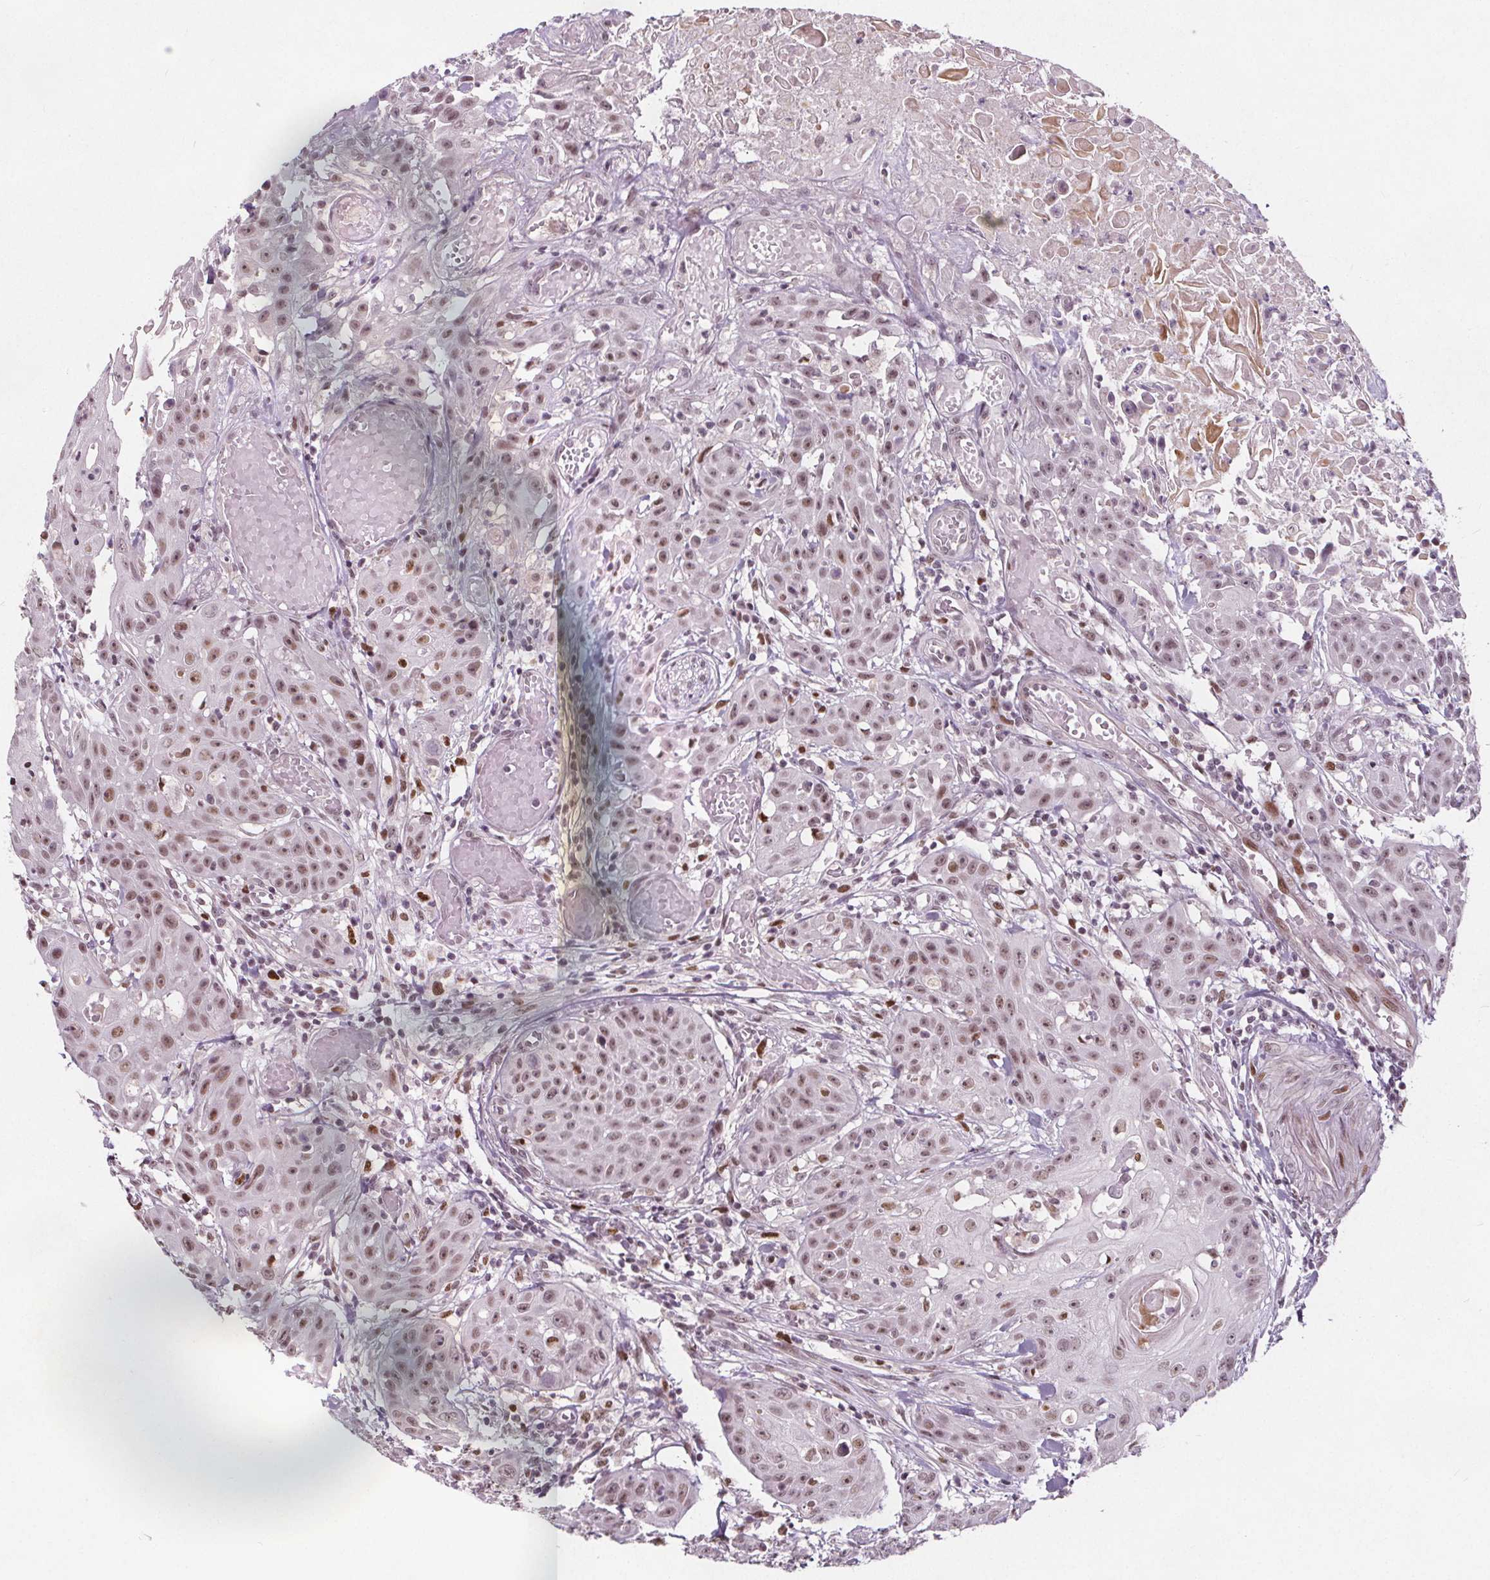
{"staining": {"intensity": "moderate", "quantity": ">75%", "location": "nuclear"}, "tissue": "head and neck cancer", "cell_type": "Tumor cells", "image_type": "cancer", "snomed": [{"axis": "morphology", "description": "Squamous cell carcinoma, NOS"}, {"axis": "topography", "description": "Oral tissue"}, {"axis": "topography", "description": "Head-Neck"}], "caption": "Human squamous cell carcinoma (head and neck) stained with a protein marker shows moderate staining in tumor cells.", "gene": "TAF6L", "patient": {"sex": "female", "age": 55}}